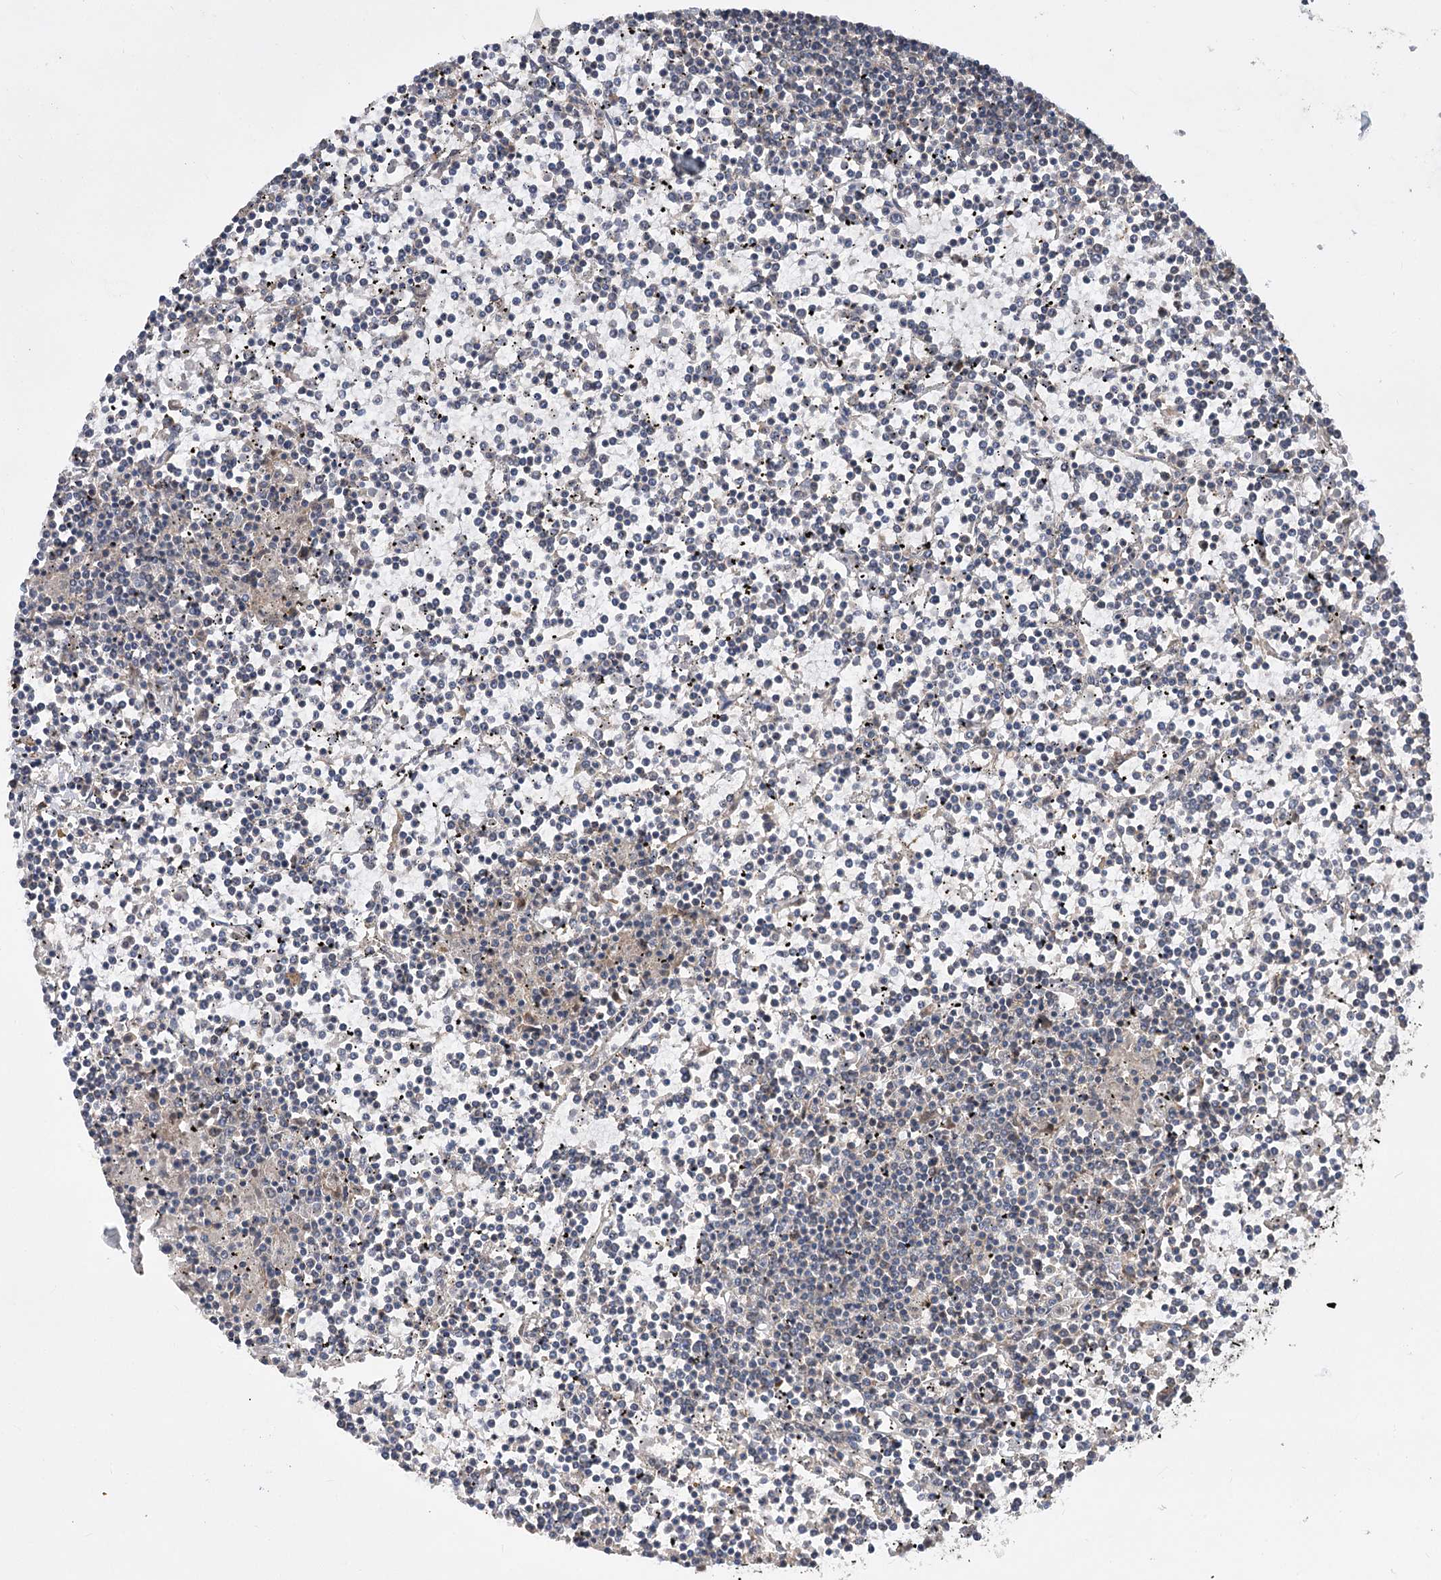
{"staining": {"intensity": "negative", "quantity": "none", "location": "none"}, "tissue": "lymphoma", "cell_type": "Tumor cells", "image_type": "cancer", "snomed": [{"axis": "morphology", "description": "Malignant lymphoma, non-Hodgkin's type, Low grade"}, {"axis": "topography", "description": "Spleen"}], "caption": "The photomicrograph reveals no staining of tumor cells in lymphoma.", "gene": "TENM2", "patient": {"sex": "female", "age": 19}}